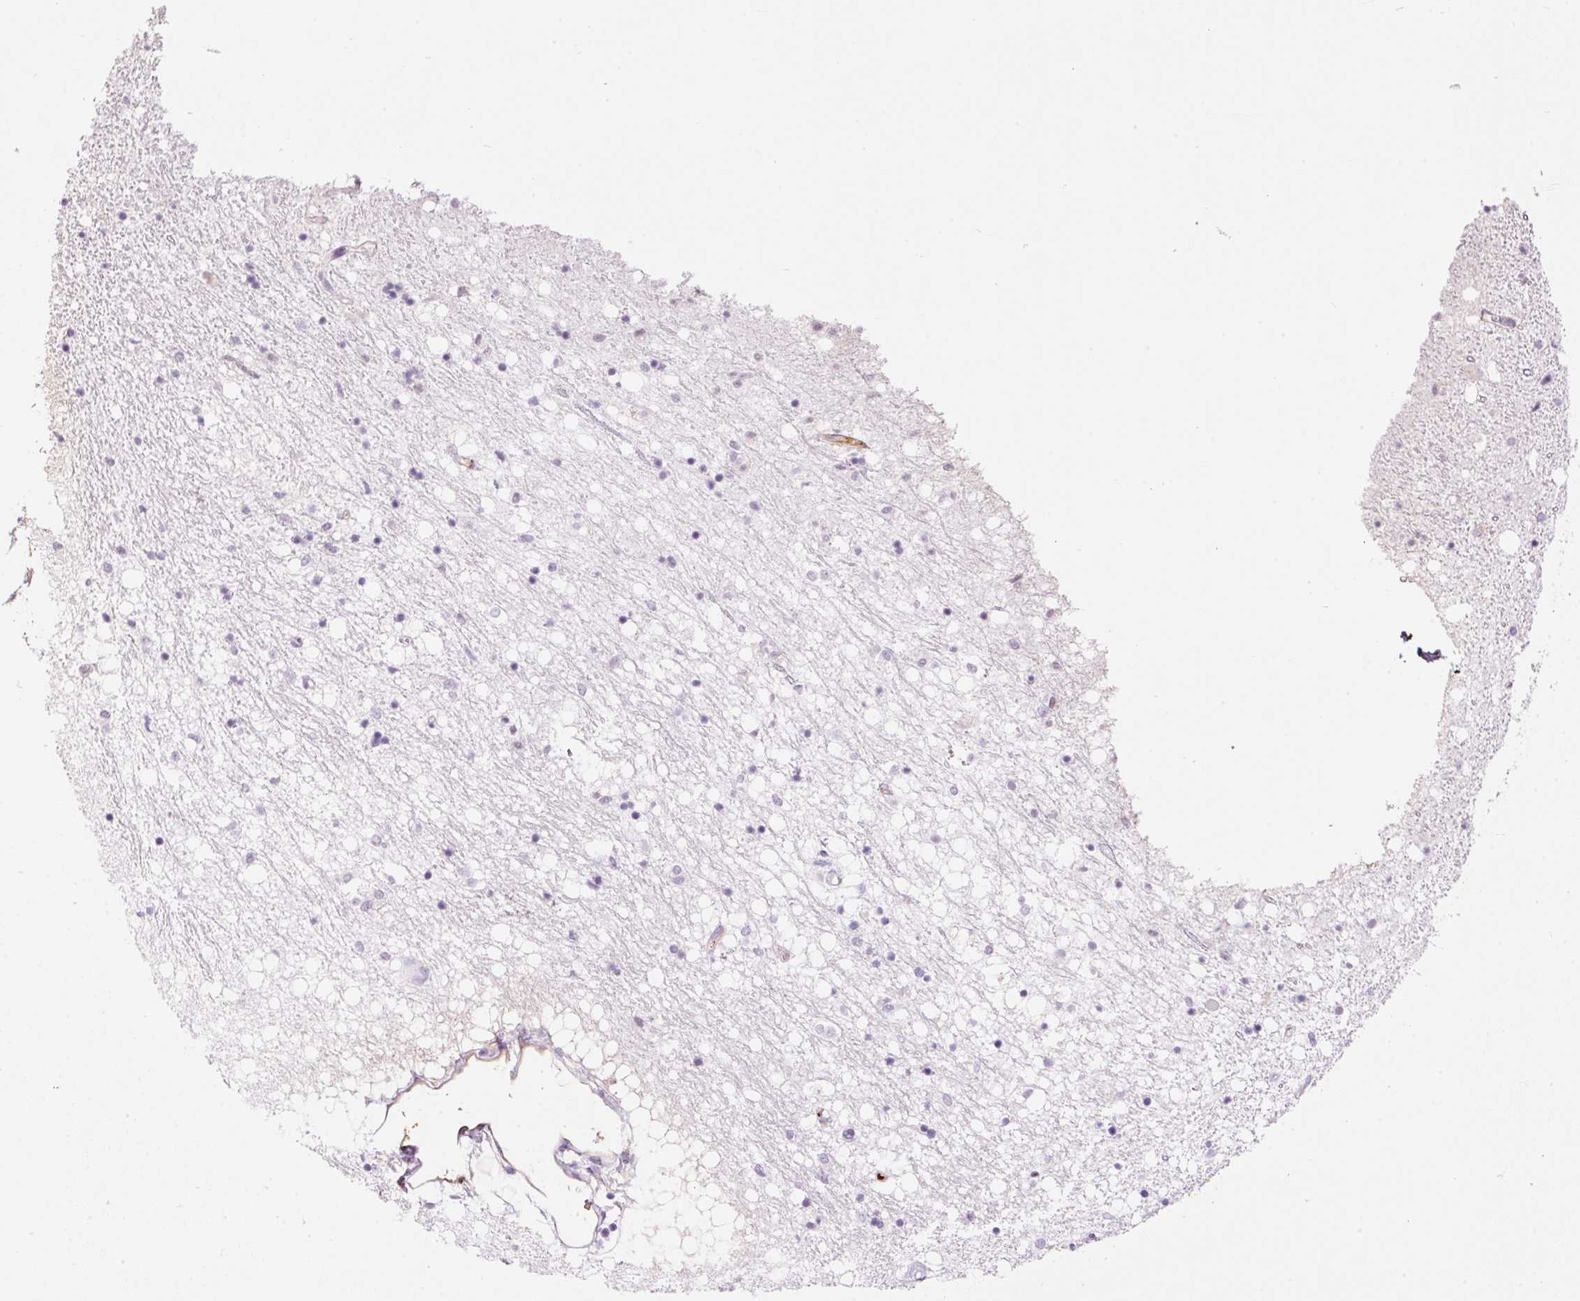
{"staining": {"intensity": "negative", "quantity": "none", "location": "none"}, "tissue": "caudate", "cell_type": "Glial cells", "image_type": "normal", "snomed": [{"axis": "morphology", "description": "Normal tissue, NOS"}, {"axis": "topography", "description": "Lateral ventricle wall"}], "caption": "This image is of unremarkable caudate stained with immunohistochemistry to label a protein in brown with the nuclei are counter-stained blue. There is no expression in glial cells.", "gene": "PRPF38B", "patient": {"sex": "male", "age": 58}}